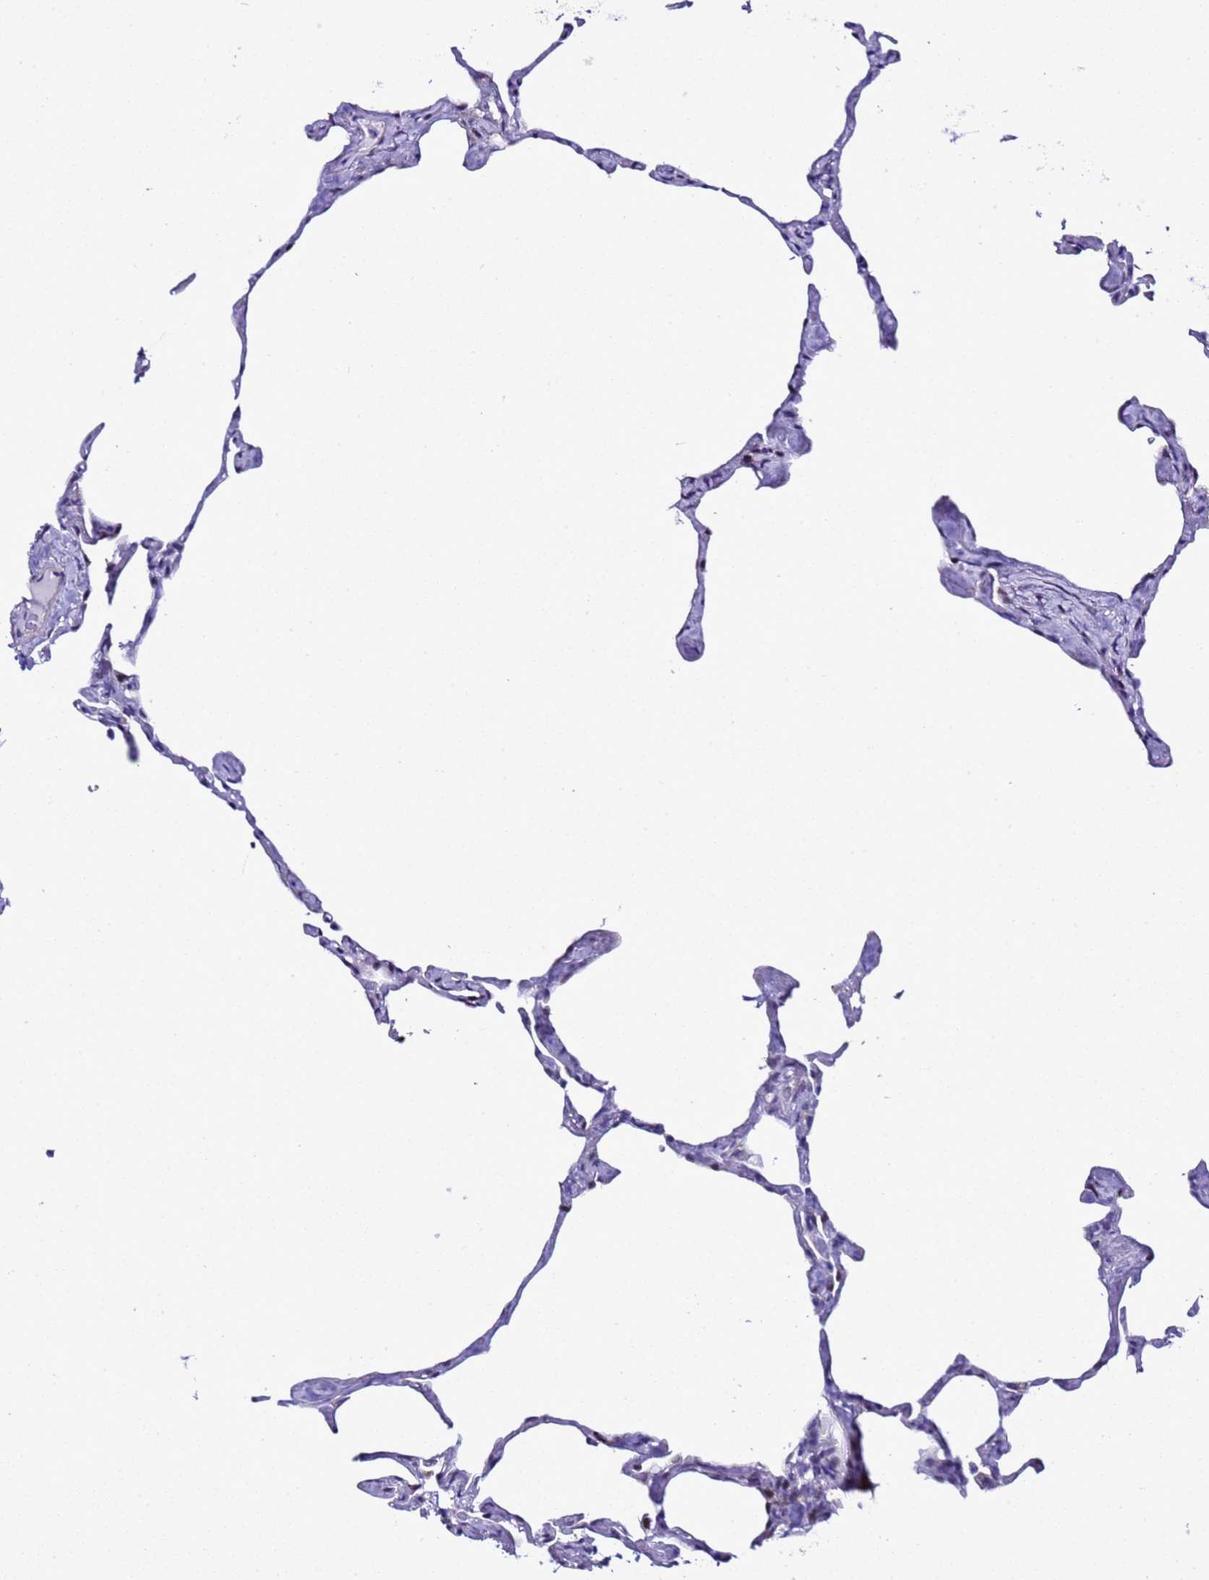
{"staining": {"intensity": "weak", "quantity": "<25%", "location": "nuclear"}, "tissue": "lung", "cell_type": "Alveolar cells", "image_type": "normal", "snomed": [{"axis": "morphology", "description": "Normal tissue, NOS"}, {"axis": "topography", "description": "Lung"}], "caption": "Alveolar cells show no significant expression in normal lung. (Immunohistochemistry (ihc), brightfield microscopy, high magnification).", "gene": "BCL7A", "patient": {"sex": "male", "age": 65}}